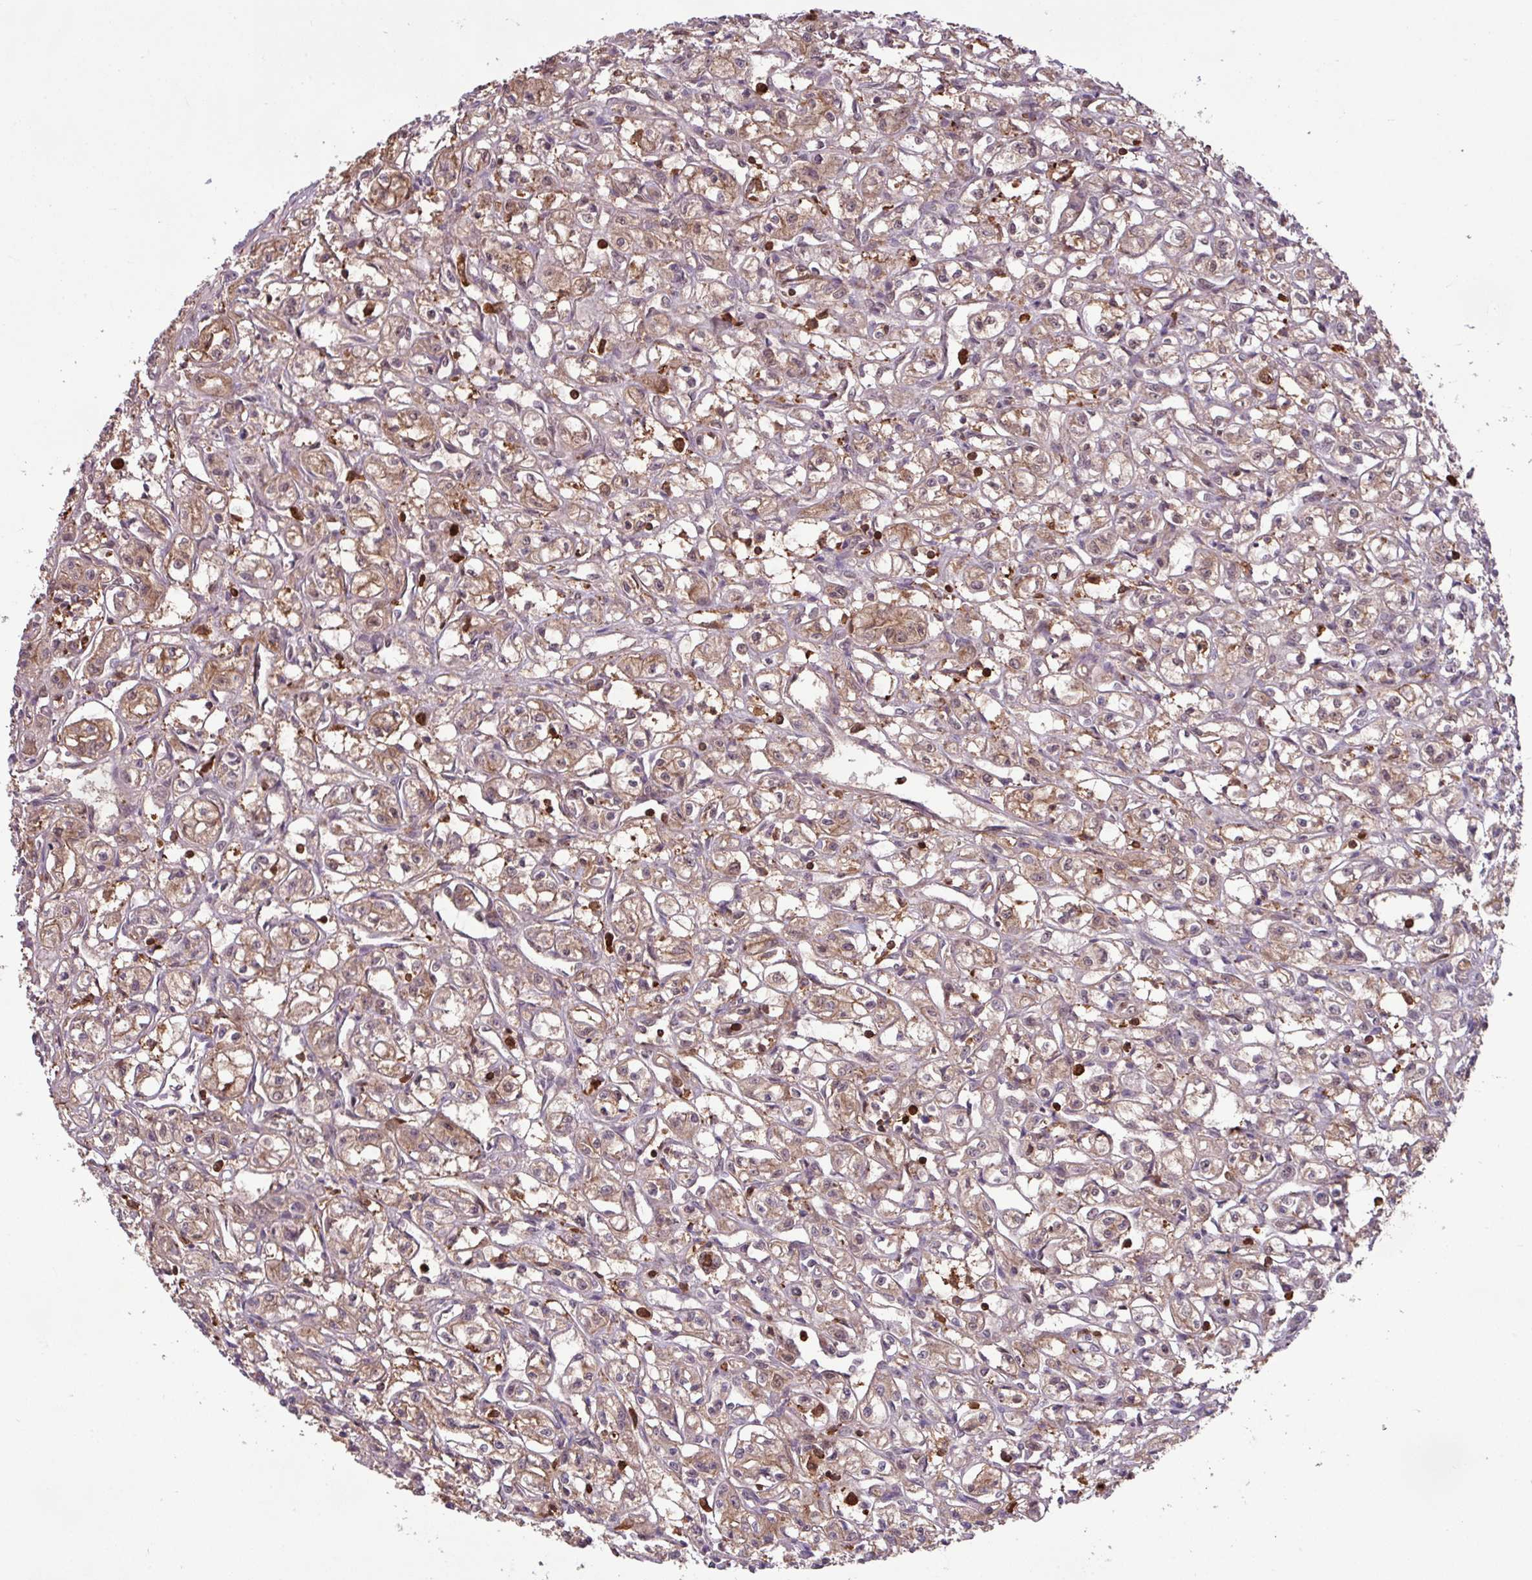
{"staining": {"intensity": "moderate", "quantity": "25%-75%", "location": "cytoplasmic/membranous,nuclear"}, "tissue": "renal cancer", "cell_type": "Tumor cells", "image_type": "cancer", "snomed": [{"axis": "morphology", "description": "Adenocarcinoma, NOS"}, {"axis": "topography", "description": "Kidney"}], "caption": "Human renal cancer stained with a brown dye shows moderate cytoplasmic/membranous and nuclear positive expression in approximately 25%-75% of tumor cells.", "gene": "GON7", "patient": {"sex": "male", "age": 56}}